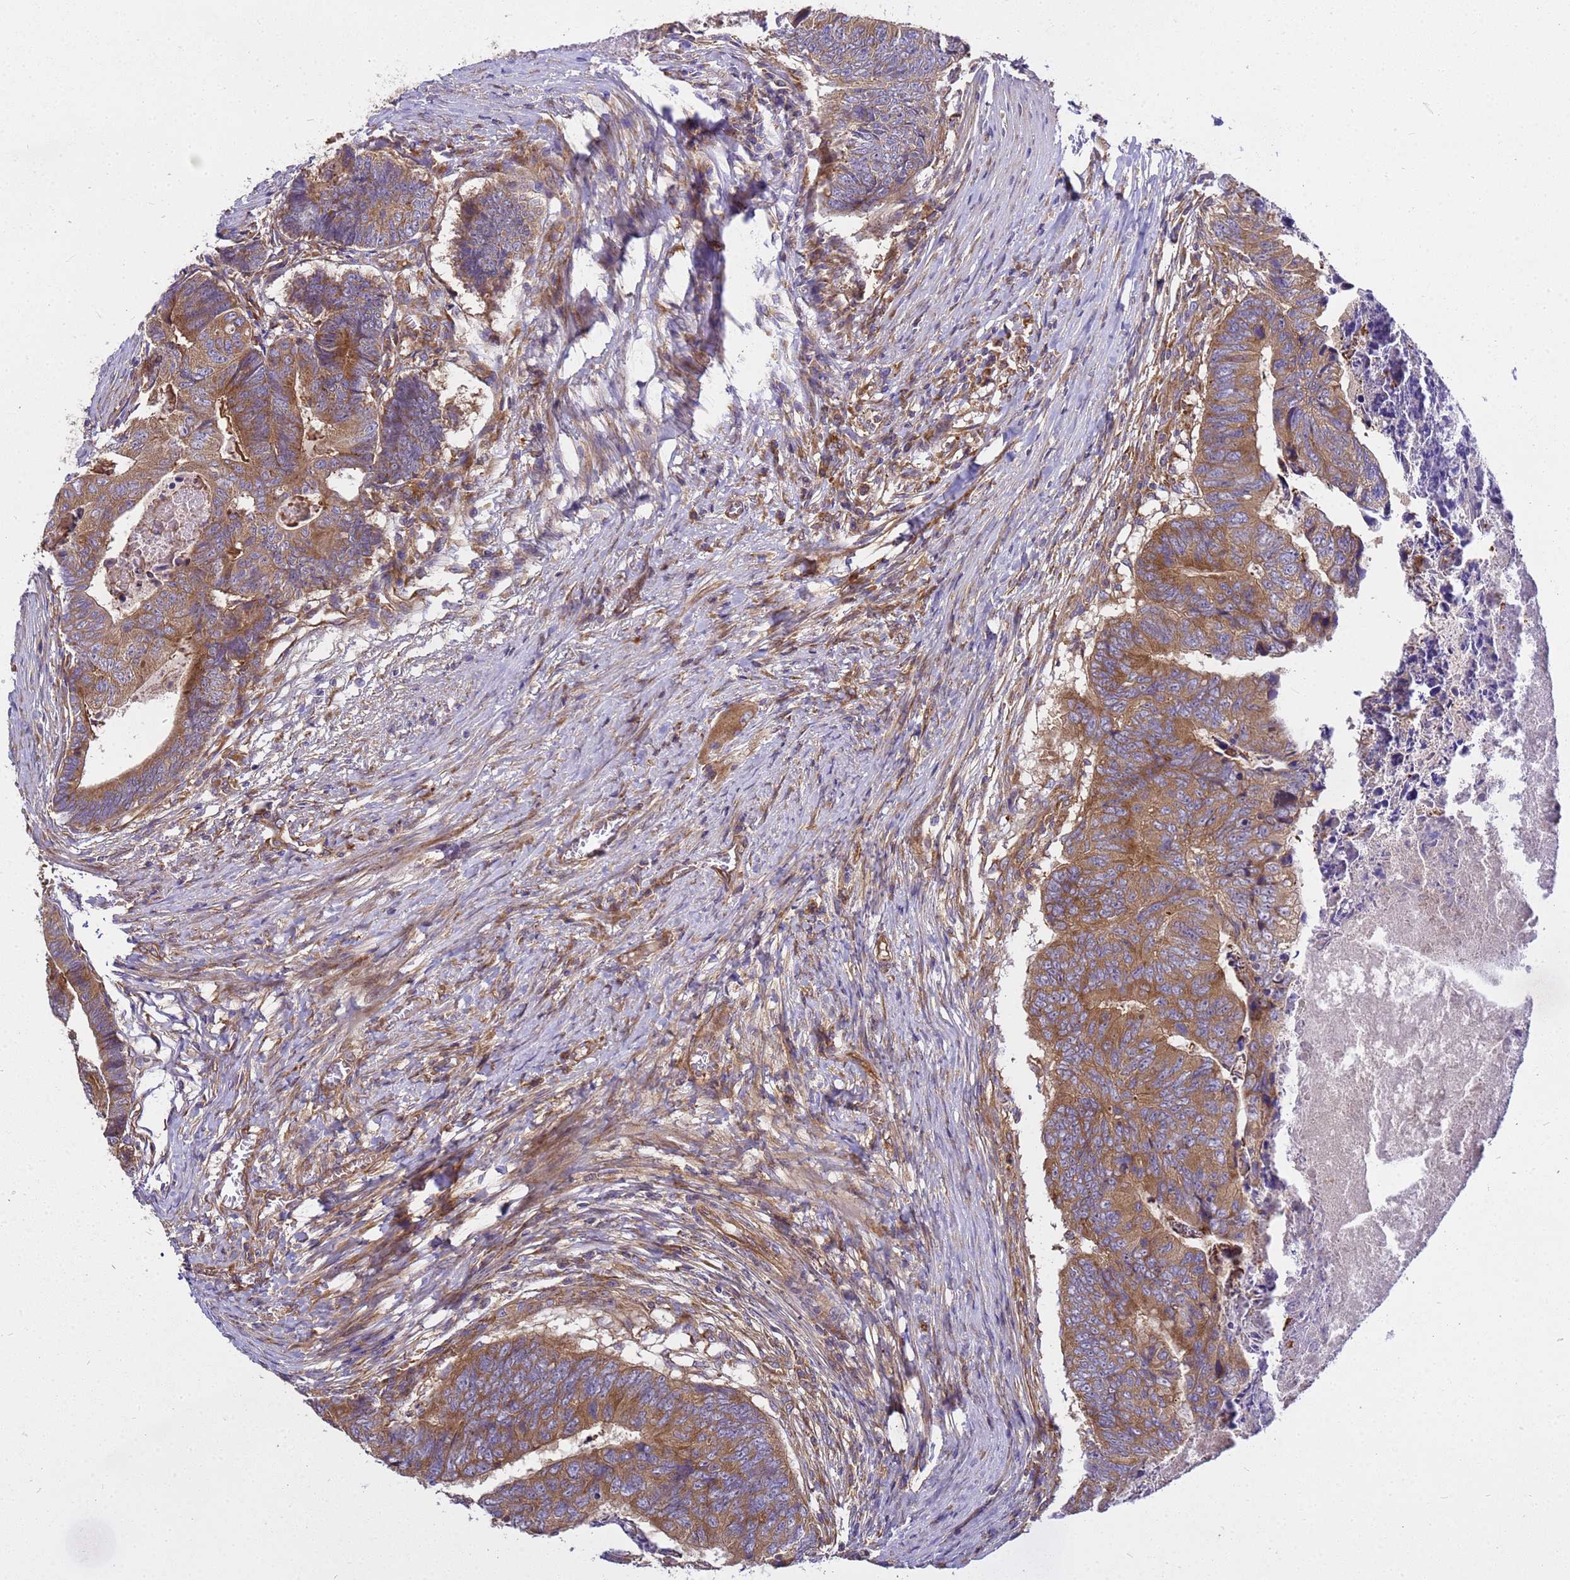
{"staining": {"intensity": "moderate", "quantity": ">75%", "location": "cytoplasmic/membranous"}, "tissue": "colorectal cancer", "cell_type": "Tumor cells", "image_type": "cancer", "snomed": [{"axis": "morphology", "description": "Adenocarcinoma, NOS"}, {"axis": "topography", "description": "Colon"}], "caption": "A high-resolution image shows immunohistochemistry (IHC) staining of adenocarcinoma (colorectal), which exhibits moderate cytoplasmic/membranous staining in approximately >75% of tumor cells.", "gene": "BECN1", "patient": {"sex": "female", "age": 67}}